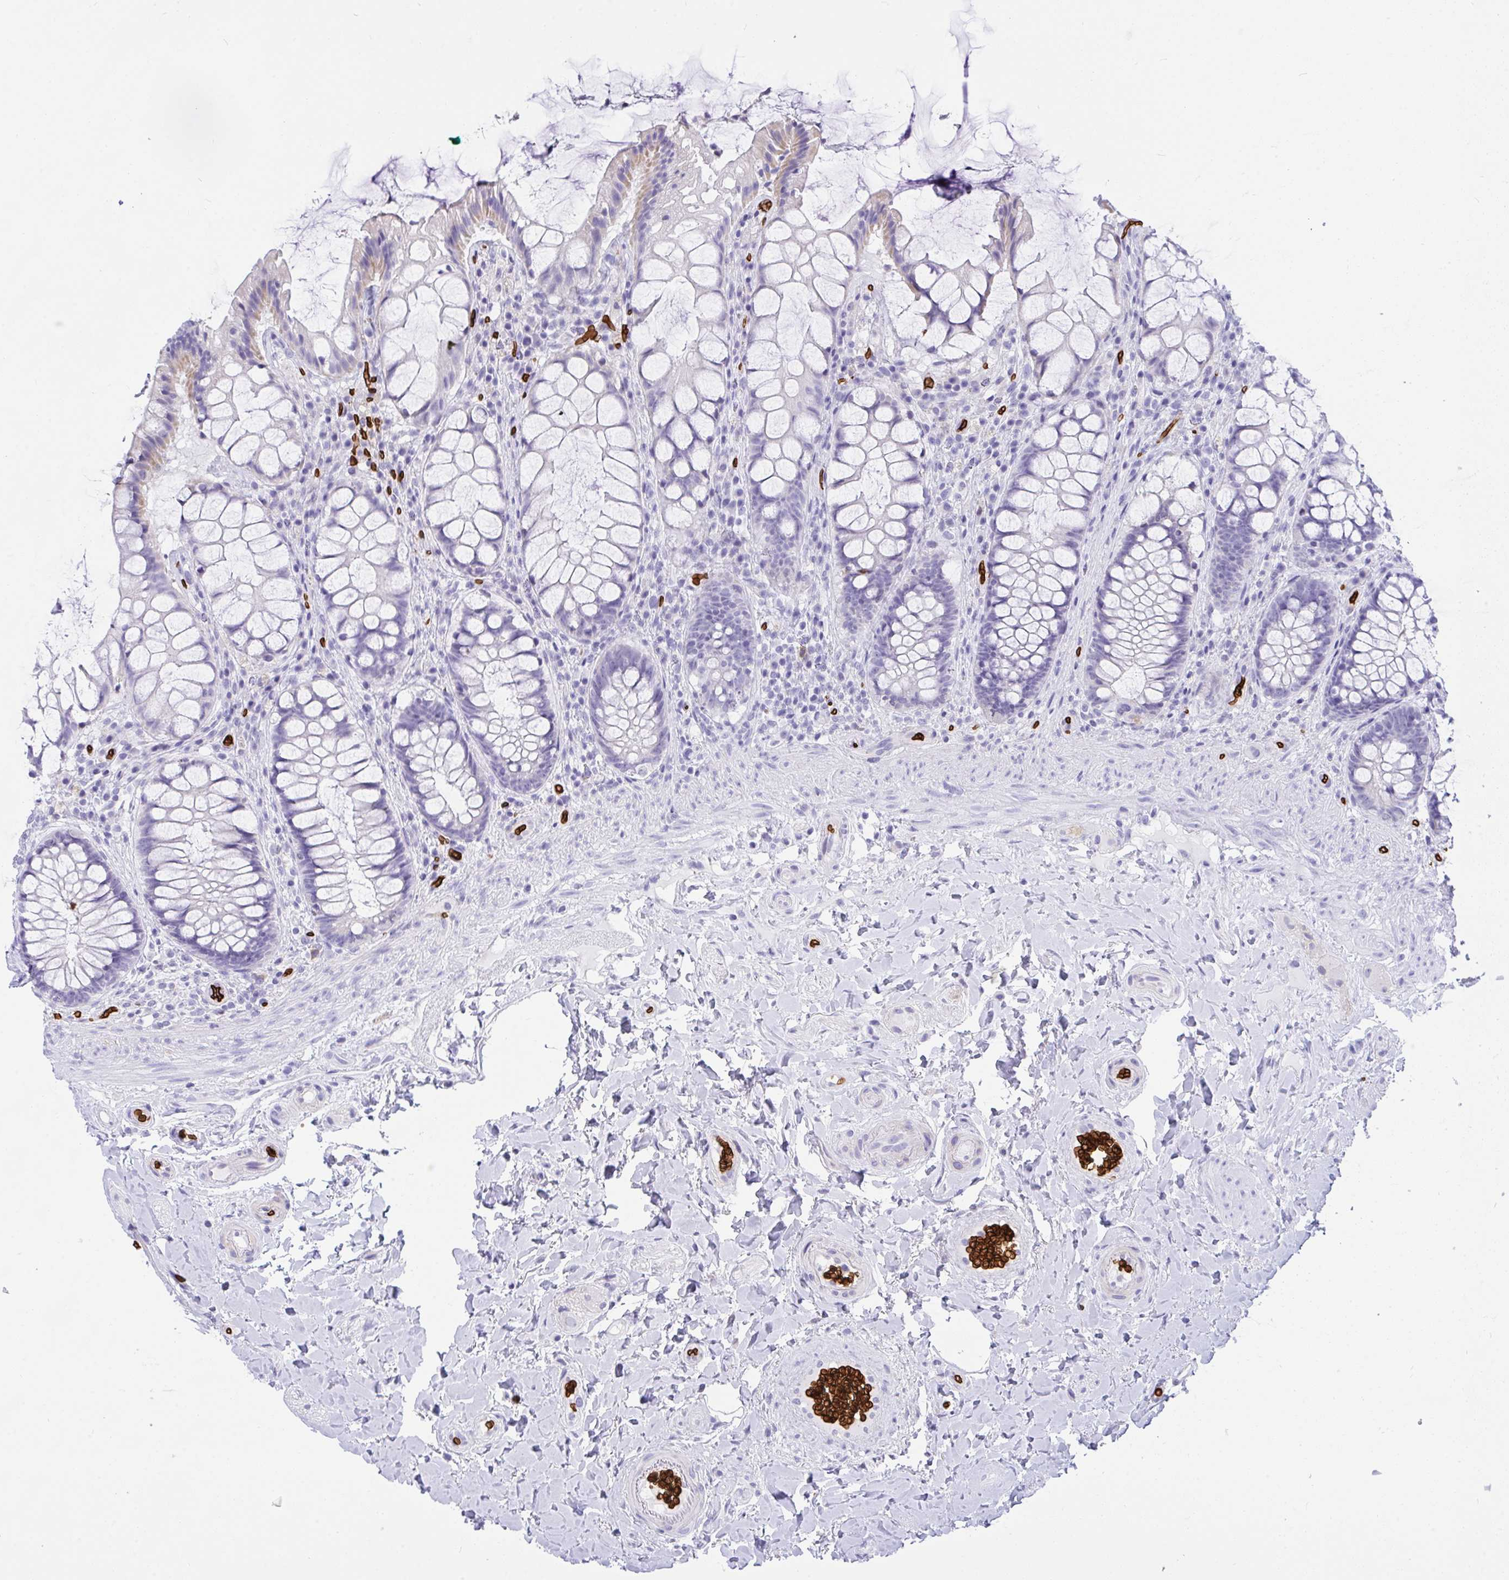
{"staining": {"intensity": "negative", "quantity": "none", "location": "none"}, "tissue": "rectum", "cell_type": "Glandular cells", "image_type": "normal", "snomed": [{"axis": "morphology", "description": "Normal tissue, NOS"}, {"axis": "topography", "description": "Rectum"}], "caption": "Glandular cells show no significant positivity in benign rectum. (Immunohistochemistry (ihc), brightfield microscopy, high magnification).", "gene": "ANK1", "patient": {"sex": "female", "age": 58}}